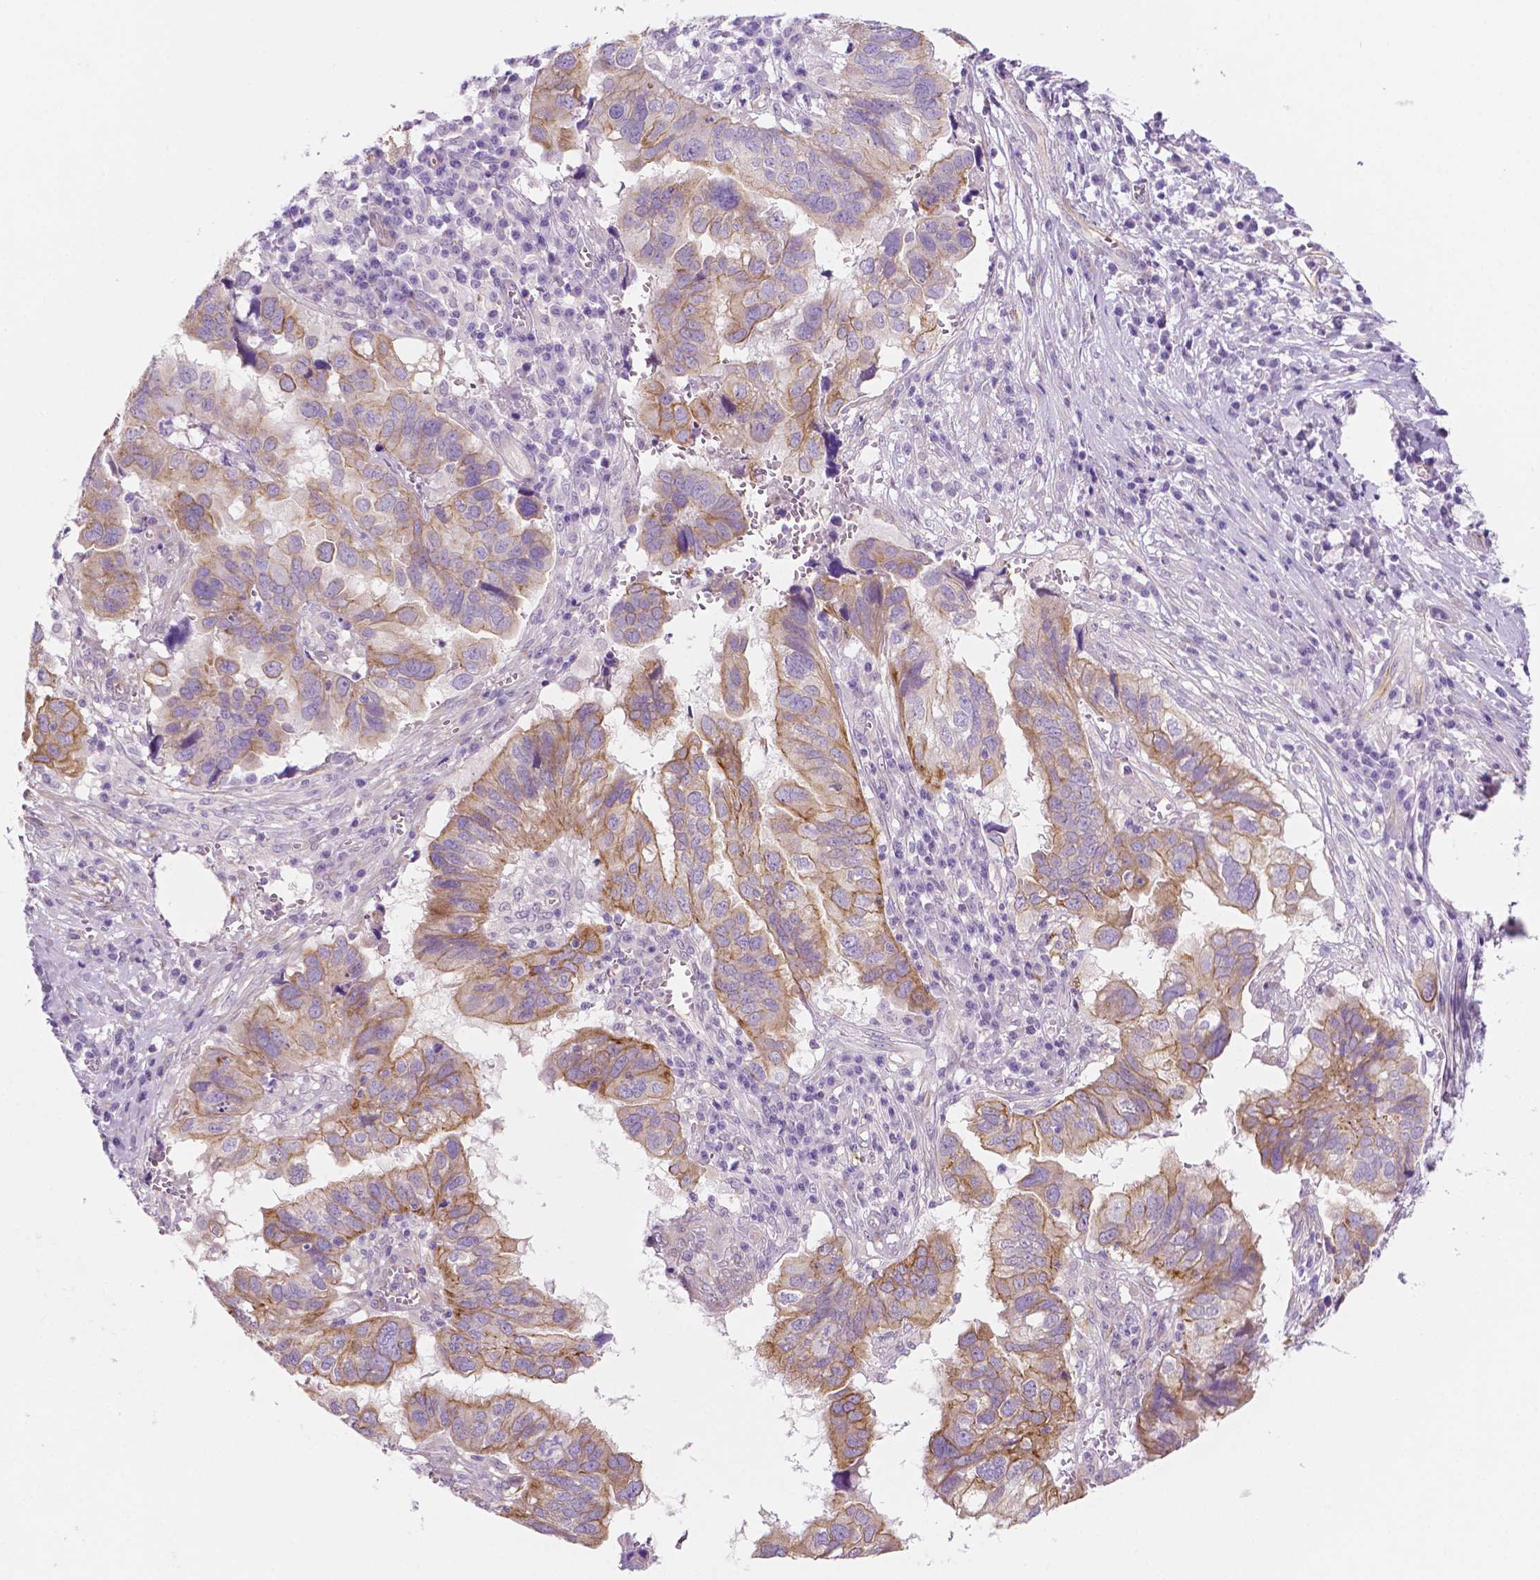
{"staining": {"intensity": "weak", "quantity": "<25%", "location": "cytoplasmic/membranous"}, "tissue": "ovarian cancer", "cell_type": "Tumor cells", "image_type": "cancer", "snomed": [{"axis": "morphology", "description": "Cystadenocarcinoma, serous, NOS"}, {"axis": "topography", "description": "Ovary"}], "caption": "Tumor cells are negative for brown protein staining in ovarian serous cystadenocarcinoma. (Brightfield microscopy of DAB (3,3'-diaminobenzidine) immunohistochemistry at high magnification).", "gene": "EPPK1", "patient": {"sex": "female", "age": 79}}